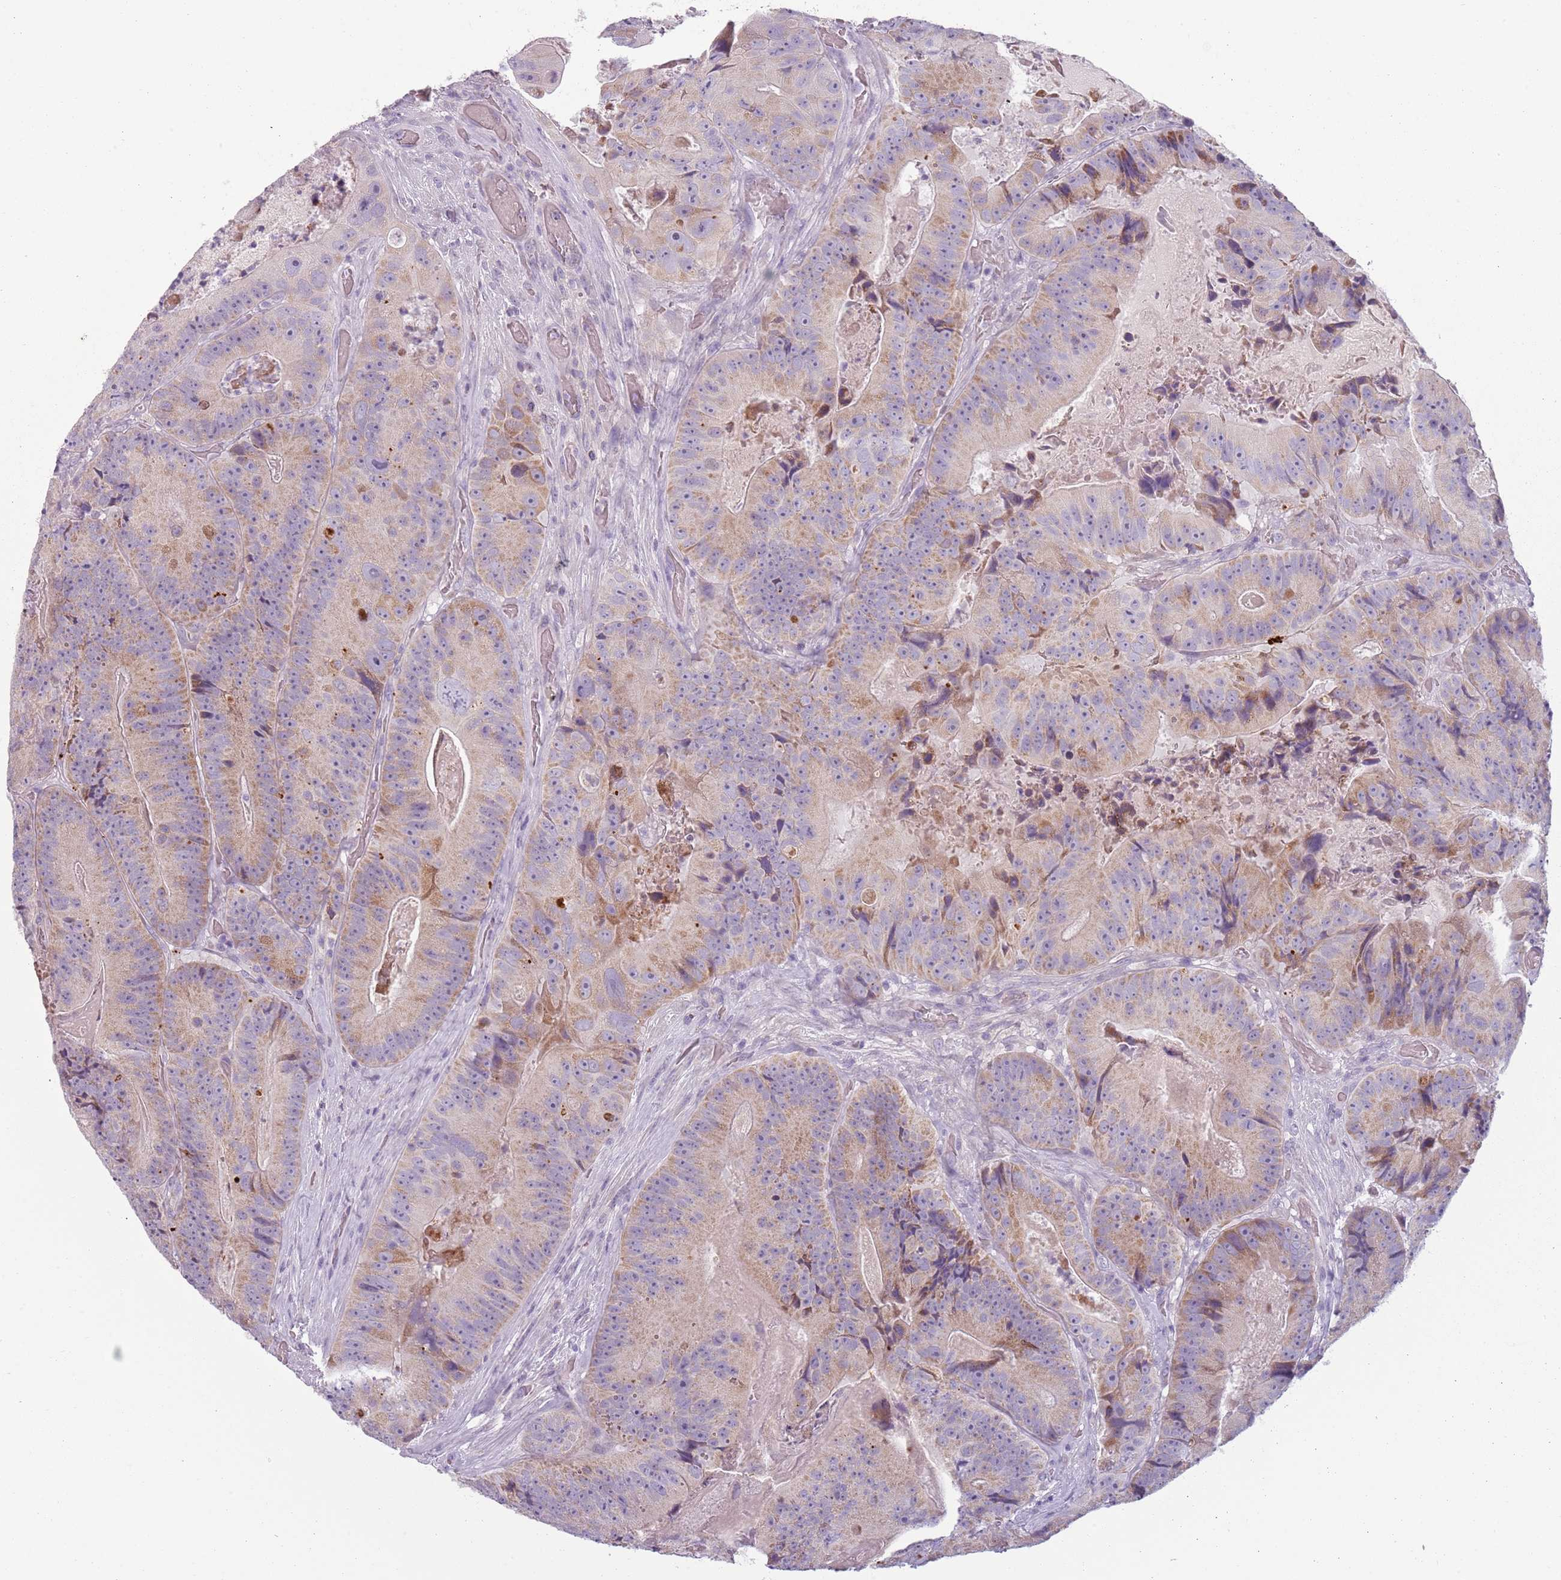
{"staining": {"intensity": "moderate", "quantity": "25%-75%", "location": "cytoplasmic/membranous"}, "tissue": "colorectal cancer", "cell_type": "Tumor cells", "image_type": "cancer", "snomed": [{"axis": "morphology", "description": "Adenocarcinoma, NOS"}, {"axis": "topography", "description": "Colon"}], "caption": "Tumor cells exhibit medium levels of moderate cytoplasmic/membranous expression in about 25%-75% of cells in human colorectal cancer (adenocarcinoma). The staining is performed using DAB (3,3'-diaminobenzidine) brown chromogen to label protein expression. The nuclei are counter-stained blue using hematoxylin.", "gene": "MEGF8", "patient": {"sex": "female", "age": 86}}